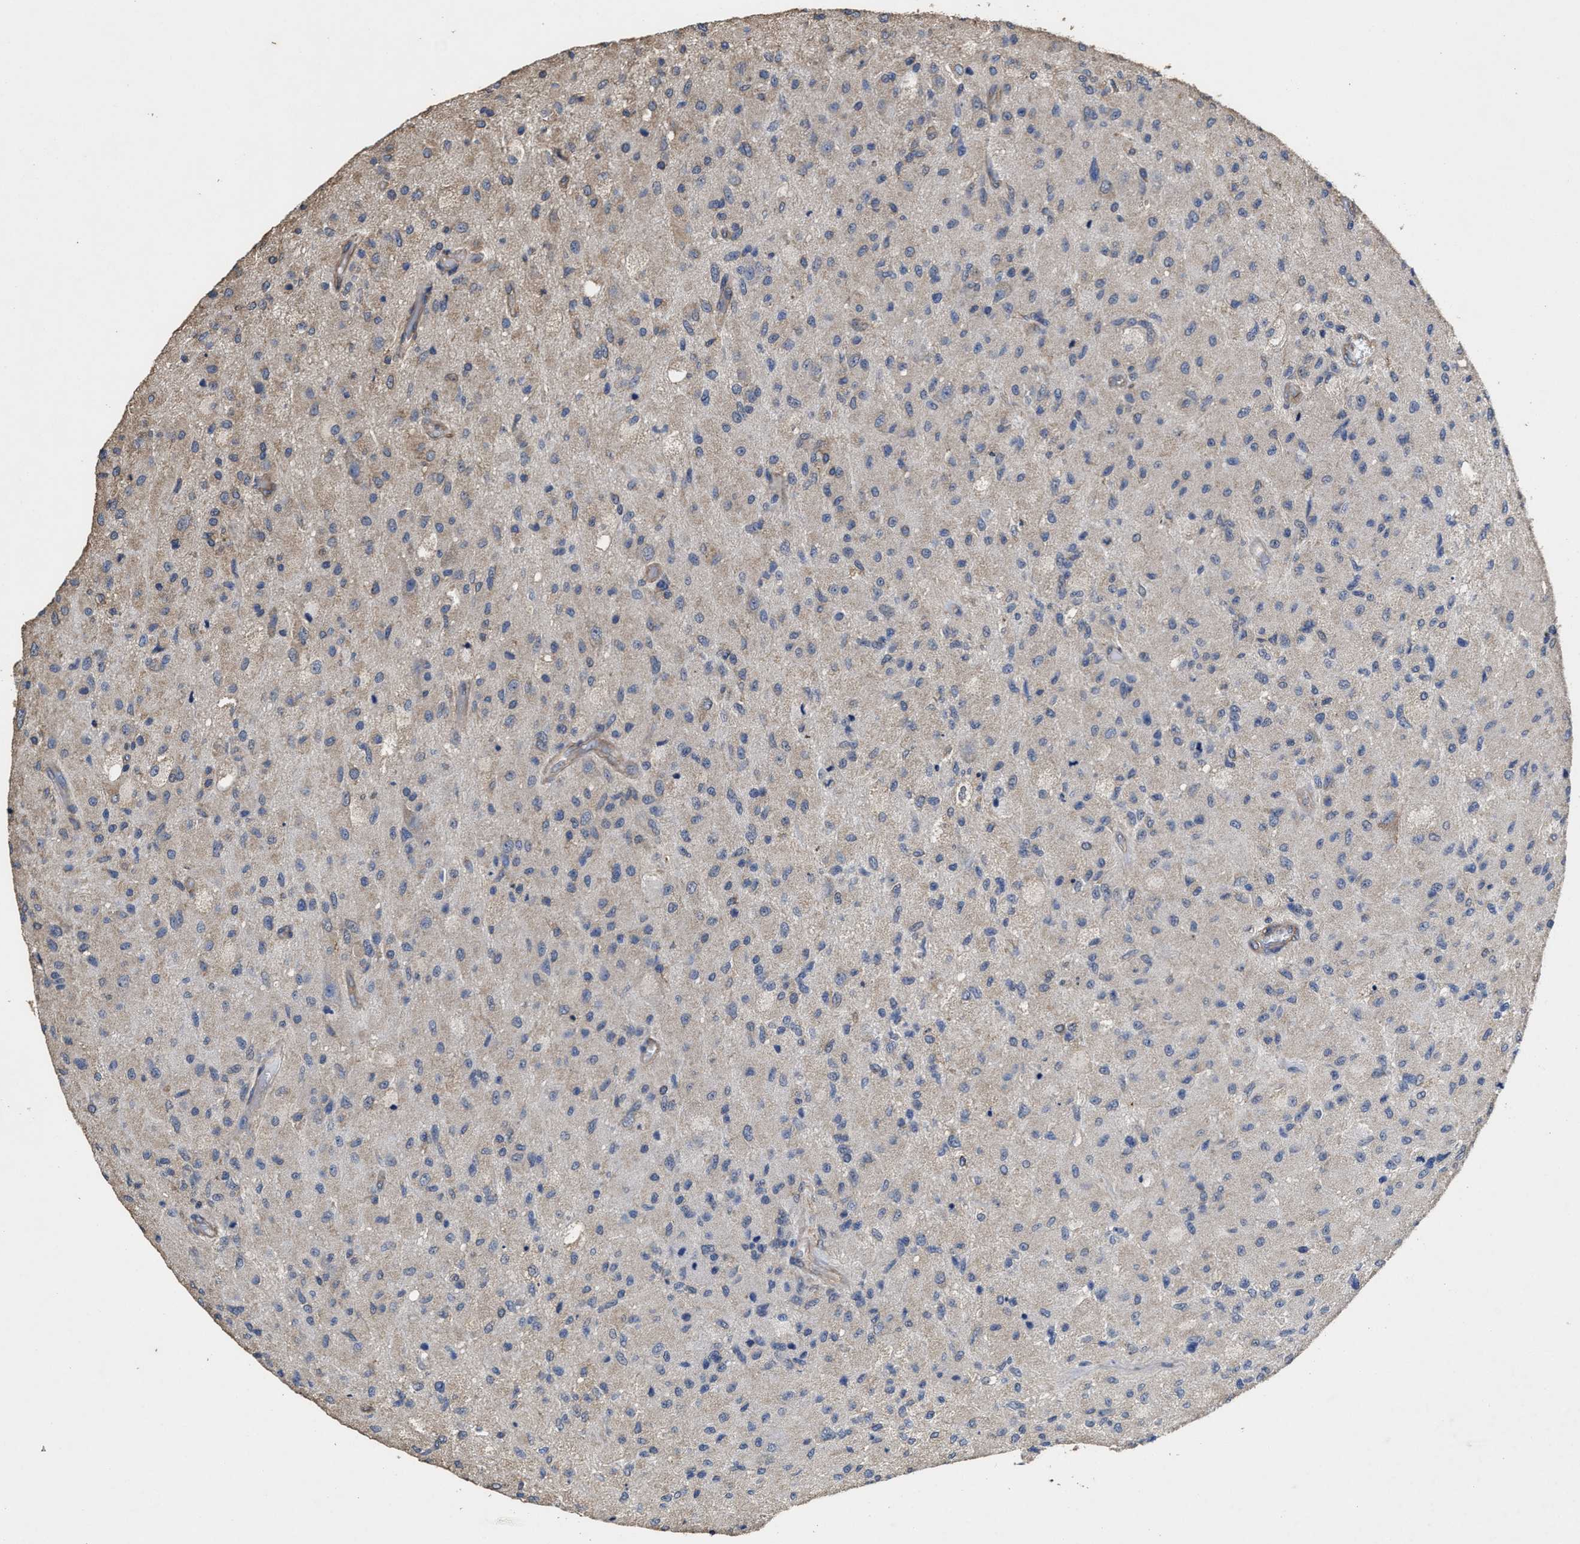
{"staining": {"intensity": "weak", "quantity": "25%-75%", "location": "cytoplasmic/membranous"}, "tissue": "glioma", "cell_type": "Tumor cells", "image_type": "cancer", "snomed": [{"axis": "morphology", "description": "Normal tissue, NOS"}, {"axis": "morphology", "description": "Glioma, malignant, High grade"}, {"axis": "topography", "description": "Cerebral cortex"}], "caption": "This histopathology image displays glioma stained with IHC to label a protein in brown. The cytoplasmic/membranous of tumor cells show weak positivity for the protein. Nuclei are counter-stained blue.", "gene": "SFXN4", "patient": {"sex": "male", "age": 77}}